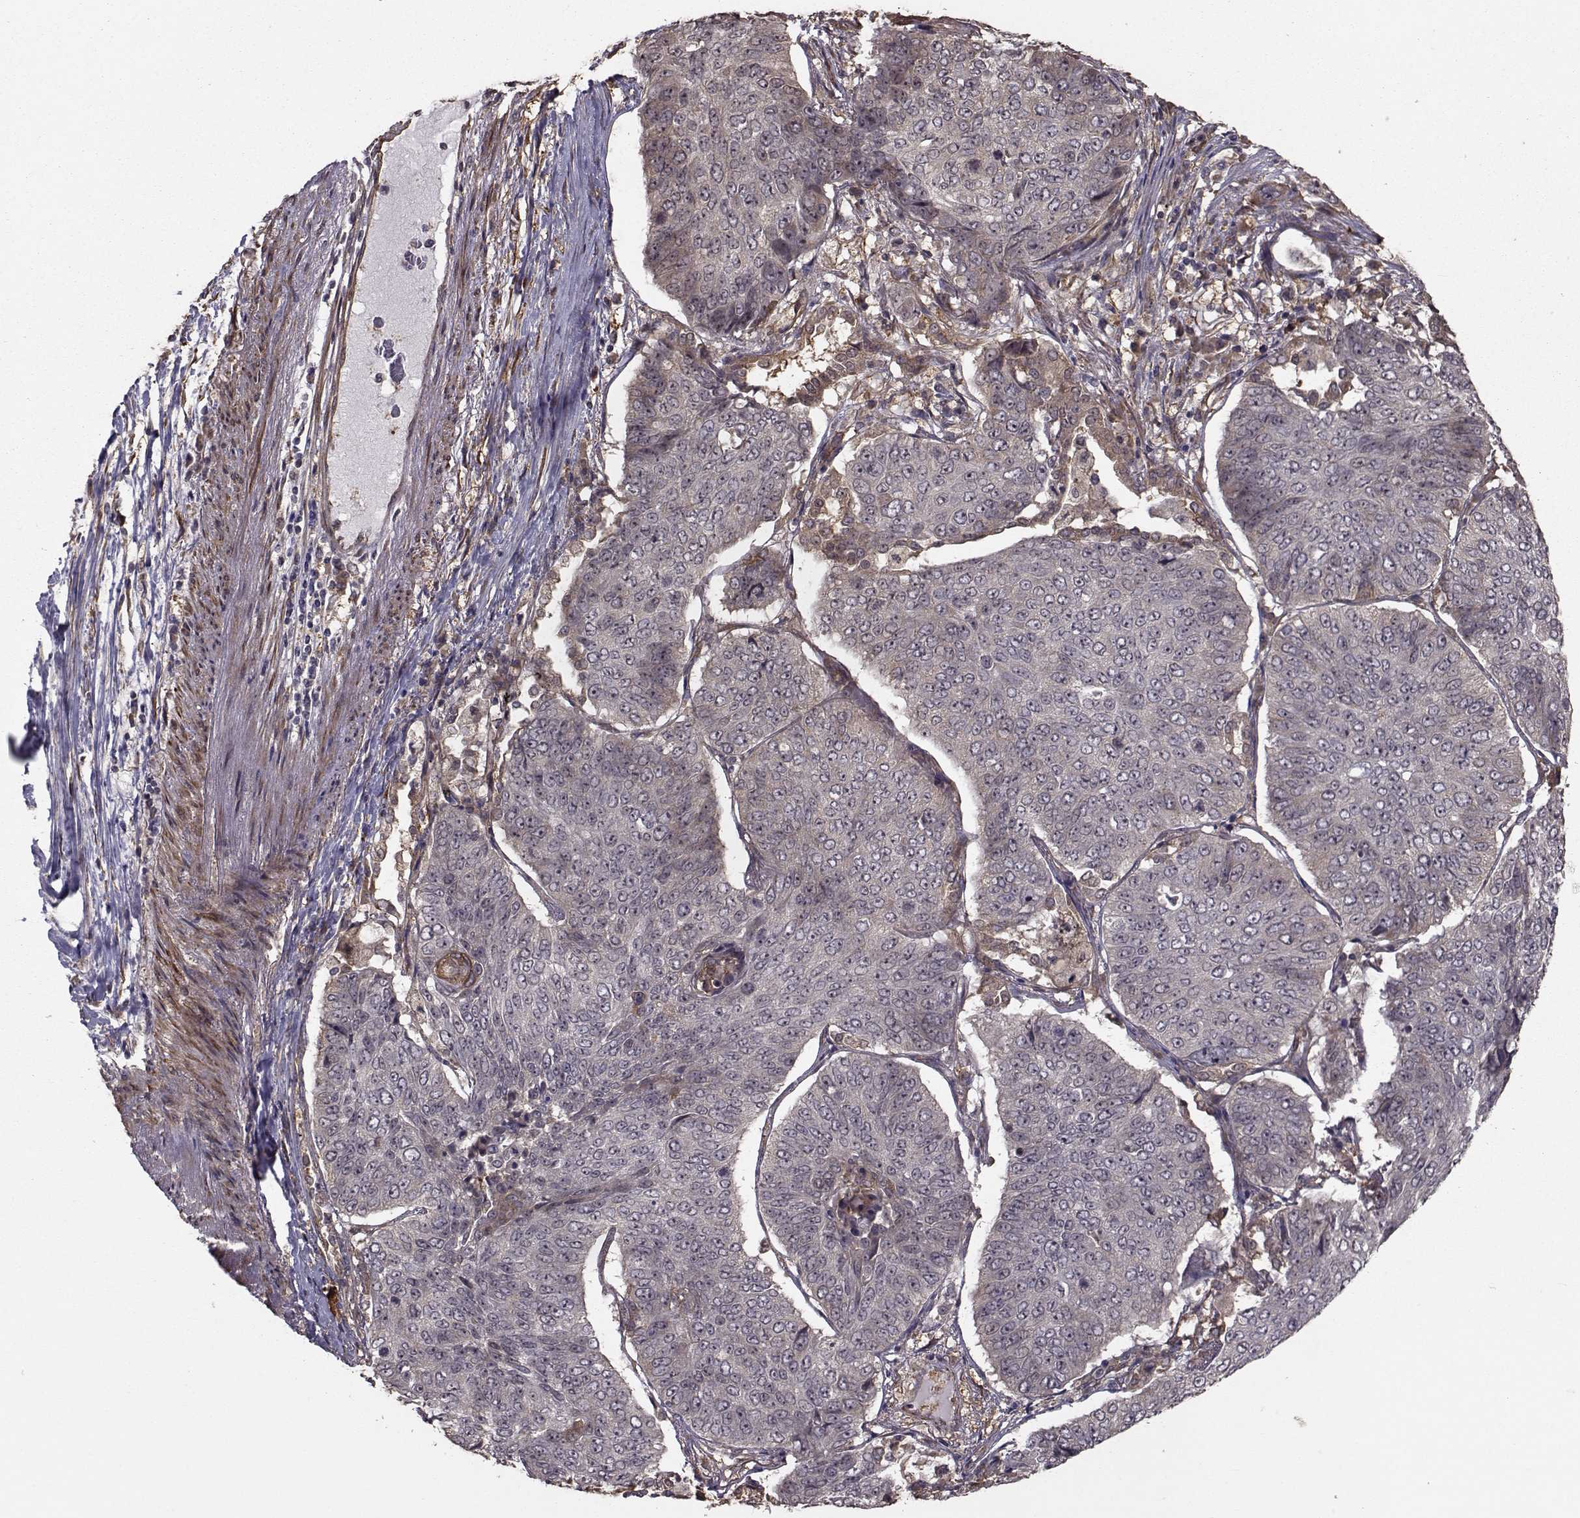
{"staining": {"intensity": "negative", "quantity": "none", "location": "none"}, "tissue": "lung cancer", "cell_type": "Tumor cells", "image_type": "cancer", "snomed": [{"axis": "morphology", "description": "Normal tissue, NOS"}, {"axis": "morphology", "description": "Squamous cell carcinoma, NOS"}, {"axis": "topography", "description": "Bronchus"}, {"axis": "topography", "description": "Lung"}], "caption": "DAB immunohistochemical staining of lung cancer (squamous cell carcinoma) exhibits no significant expression in tumor cells.", "gene": "TRIP10", "patient": {"sex": "male", "age": 64}}